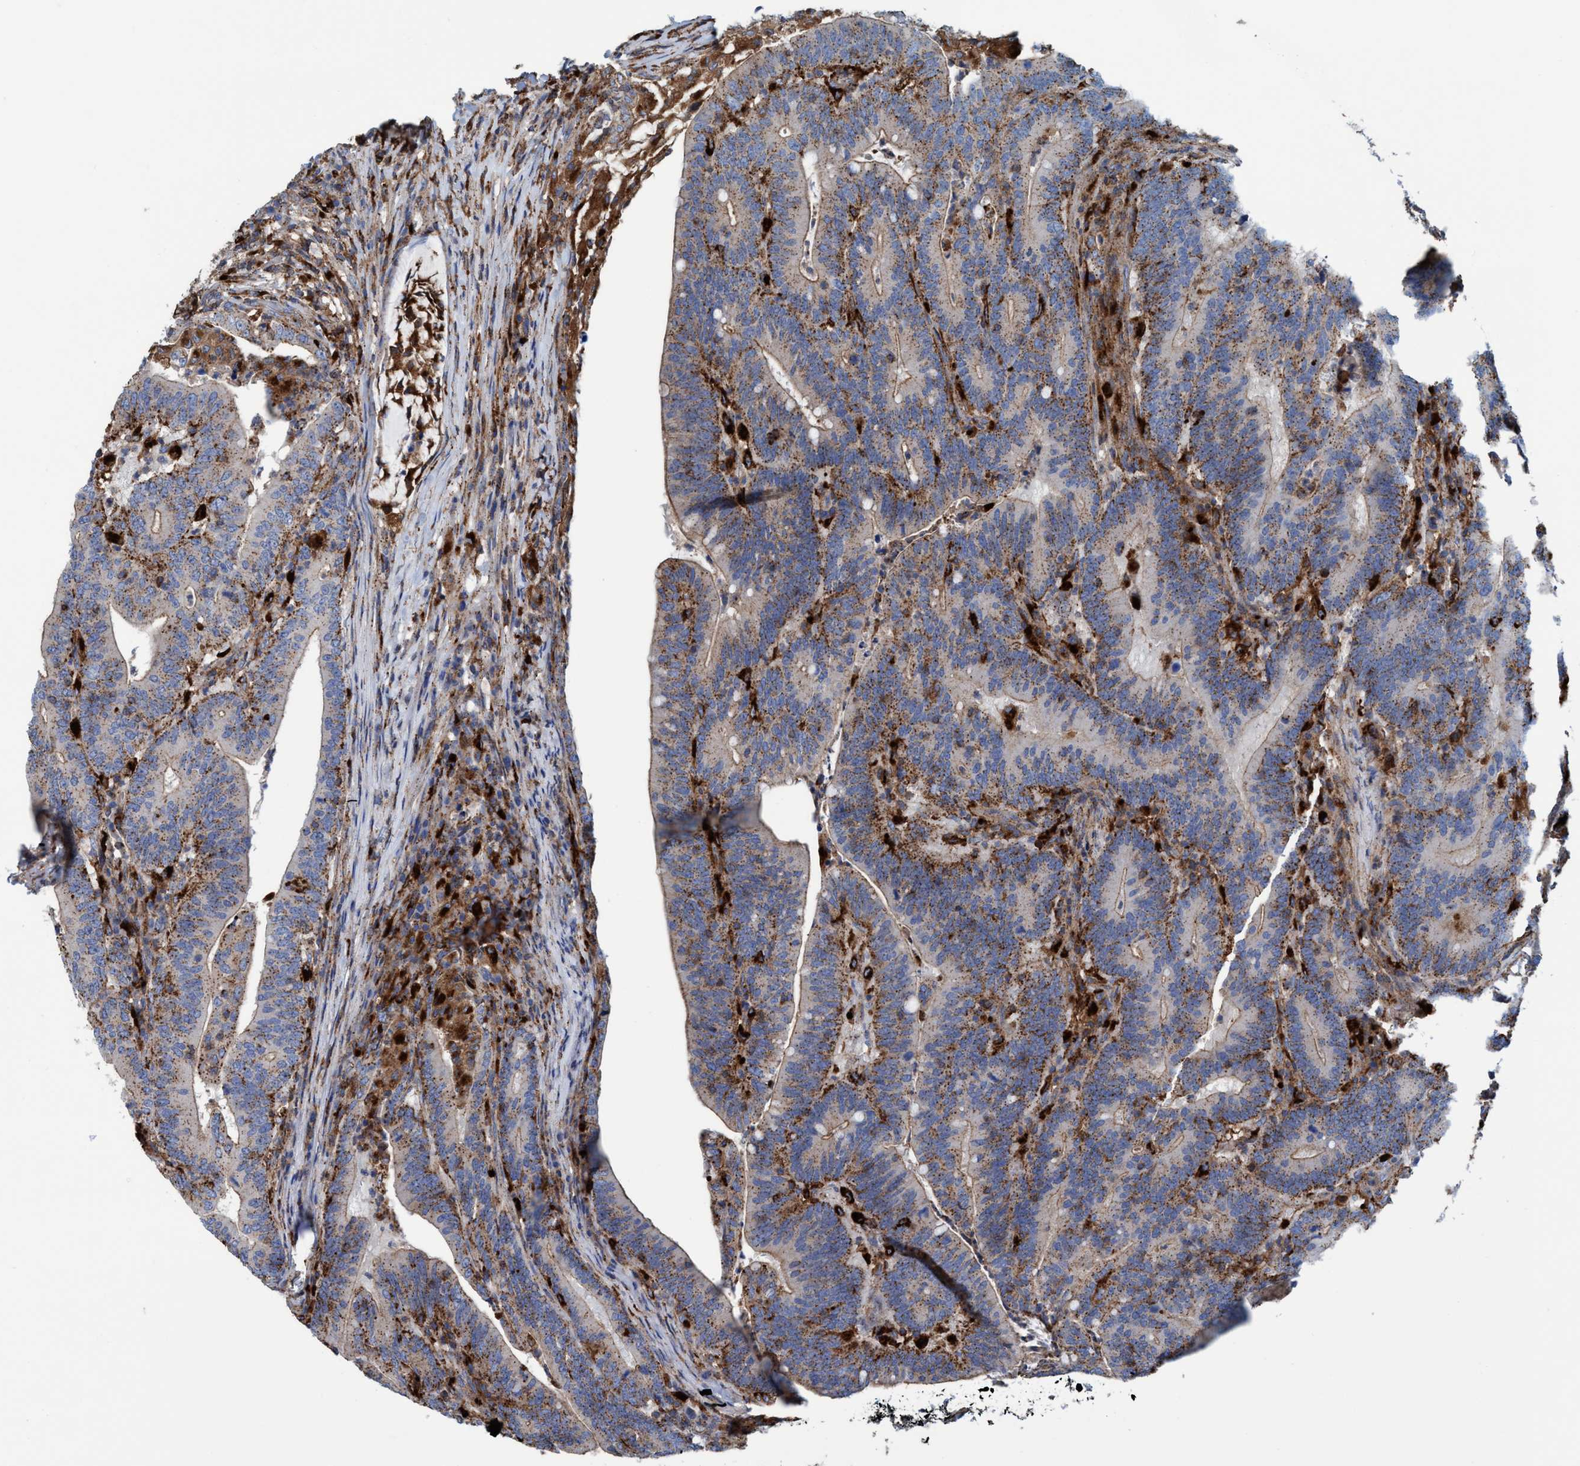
{"staining": {"intensity": "moderate", "quantity": ">75%", "location": "cytoplasmic/membranous"}, "tissue": "colorectal cancer", "cell_type": "Tumor cells", "image_type": "cancer", "snomed": [{"axis": "morphology", "description": "Adenocarcinoma, NOS"}, {"axis": "topography", "description": "Colon"}], "caption": "A micrograph of human colorectal adenocarcinoma stained for a protein shows moderate cytoplasmic/membranous brown staining in tumor cells.", "gene": "TRIM65", "patient": {"sex": "female", "age": 66}}